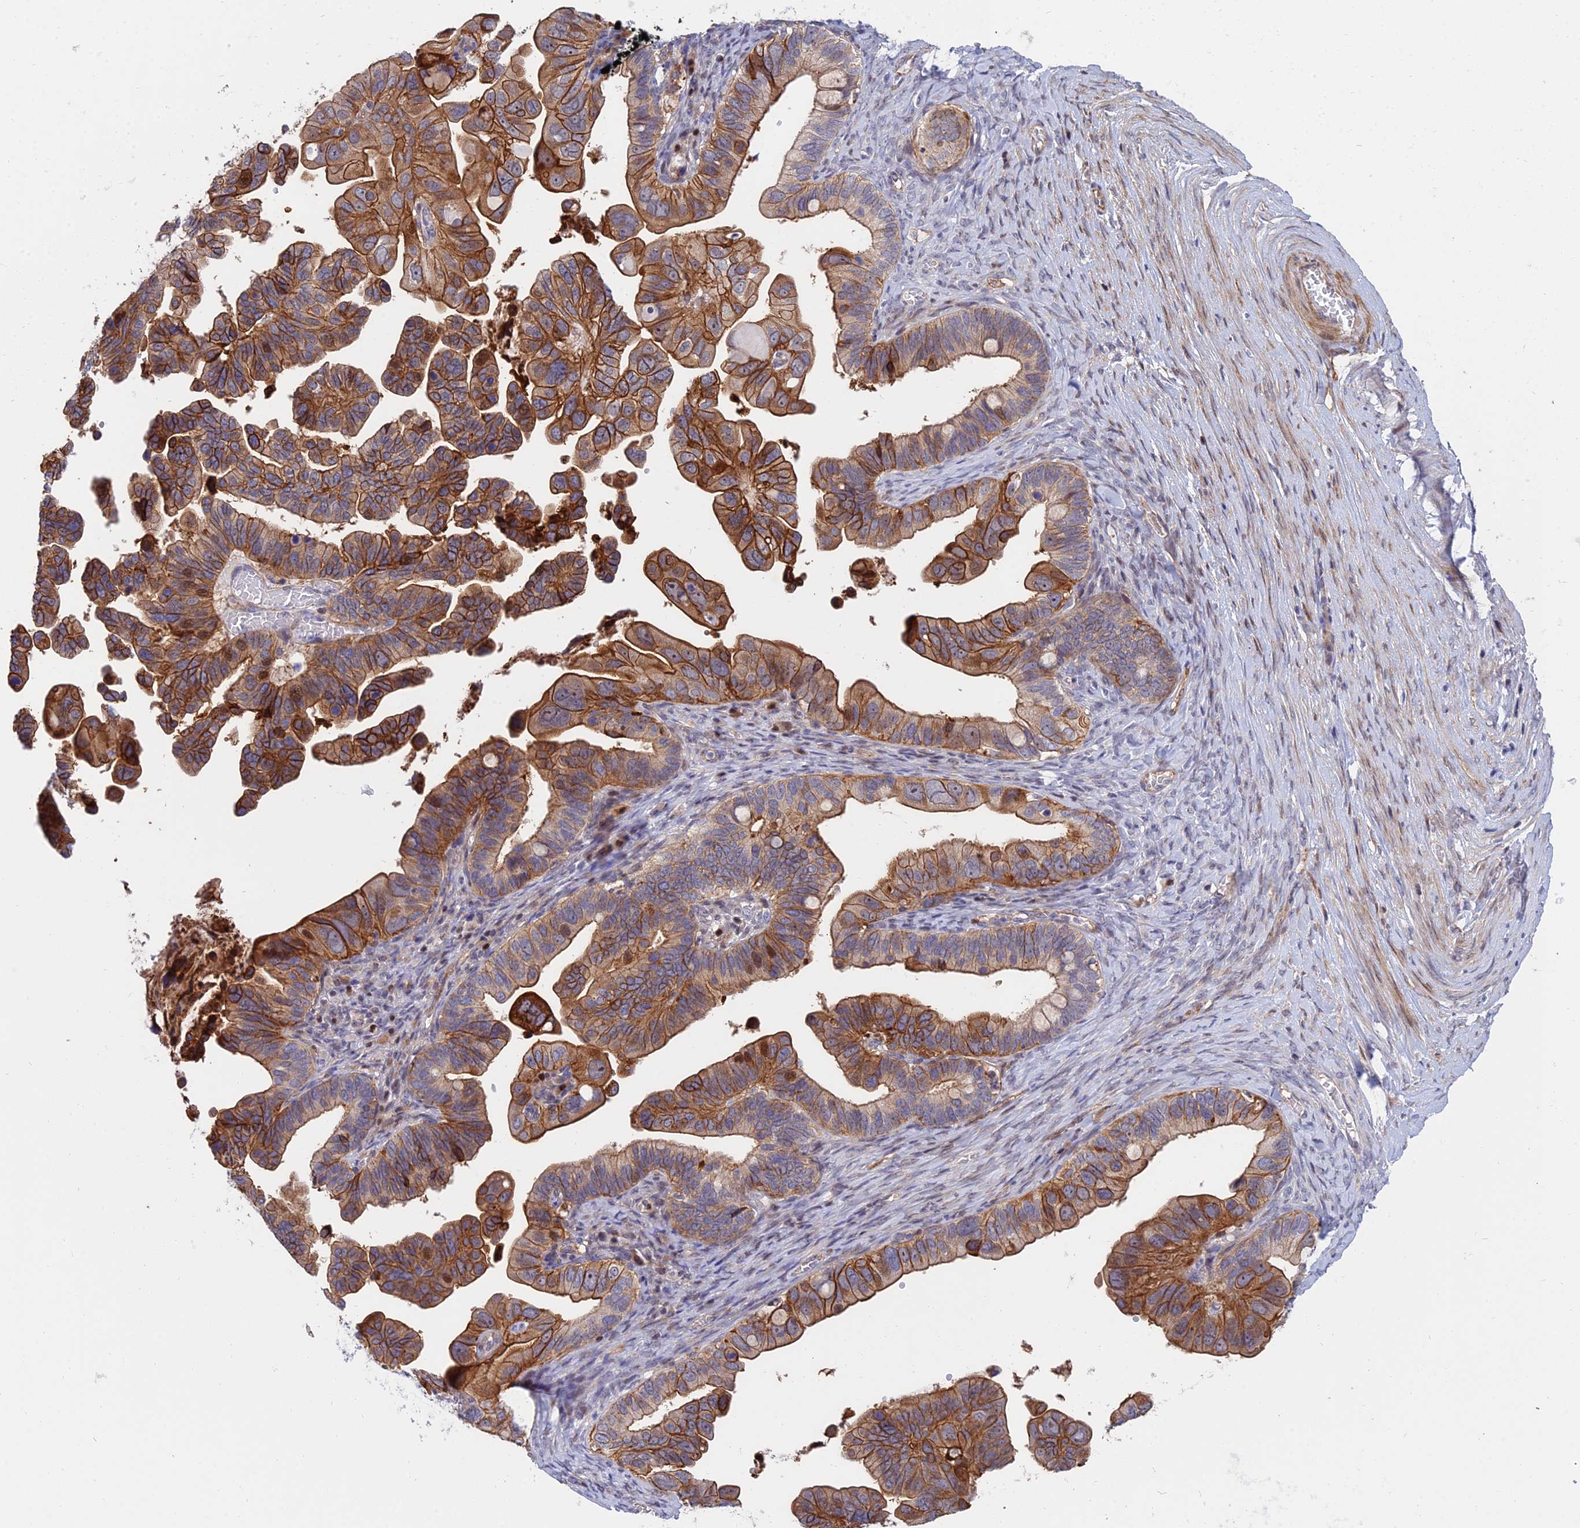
{"staining": {"intensity": "moderate", "quantity": ">75%", "location": "cytoplasmic/membranous,nuclear"}, "tissue": "ovarian cancer", "cell_type": "Tumor cells", "image_type": "cancer", "snomed": [{"axis": "morphology", "description": "Cystadenocarcinoma, serous, NOS"}, {"axis": "topography", "description": "Ovary"}], "caption": "Protein staining of ovarian cancer tissue reveals moderate cytoplasmic/membranous and nuclear positivity in approximately >75% of tumor cells.", "gene": "TRIM43B", "patient": {"sex": "female", "age": 56}}